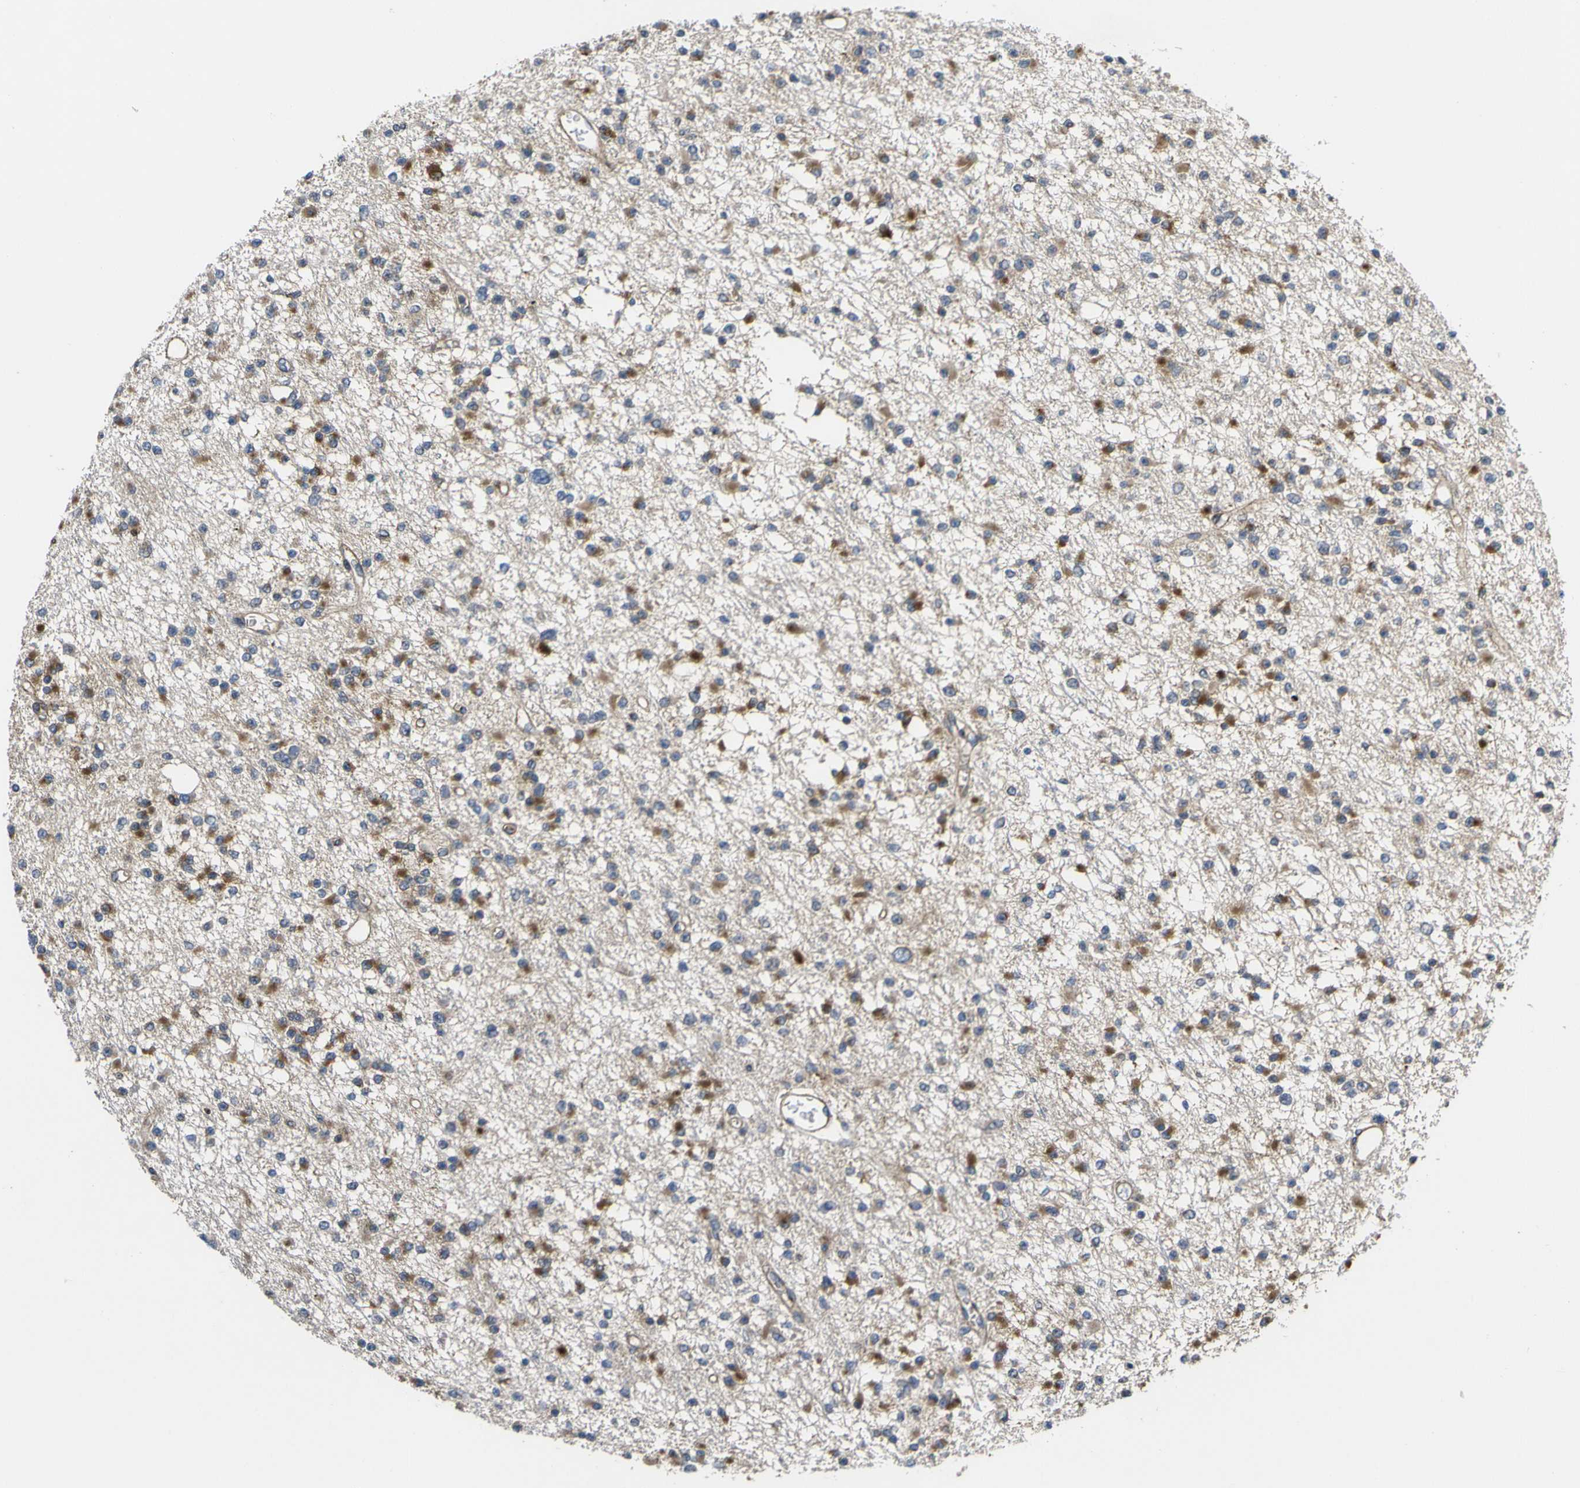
{"staining": {"intensity": "moderate", "quantity": "25%-75%", "location": "cytoplasmic/membranous"}, "tissue": "glioma", "cell_type": "Tumor cells", "image_type": "cancer", "snomed": [{"axis": "morphology", "description": "Glioma, malignant, Low grade"}, {"axis": "topography", "description": "Brain"}], "caption": "This photomicrograph demonstrates immunohistochemistry (IHC) staining of human malignant glioma (low-grade), with medium moderate cytoplasmic/membranous staining in about 25%-75% of tumor cells.", "gene": "ECE1", "patient": {"sex": "female", "age": 22}}